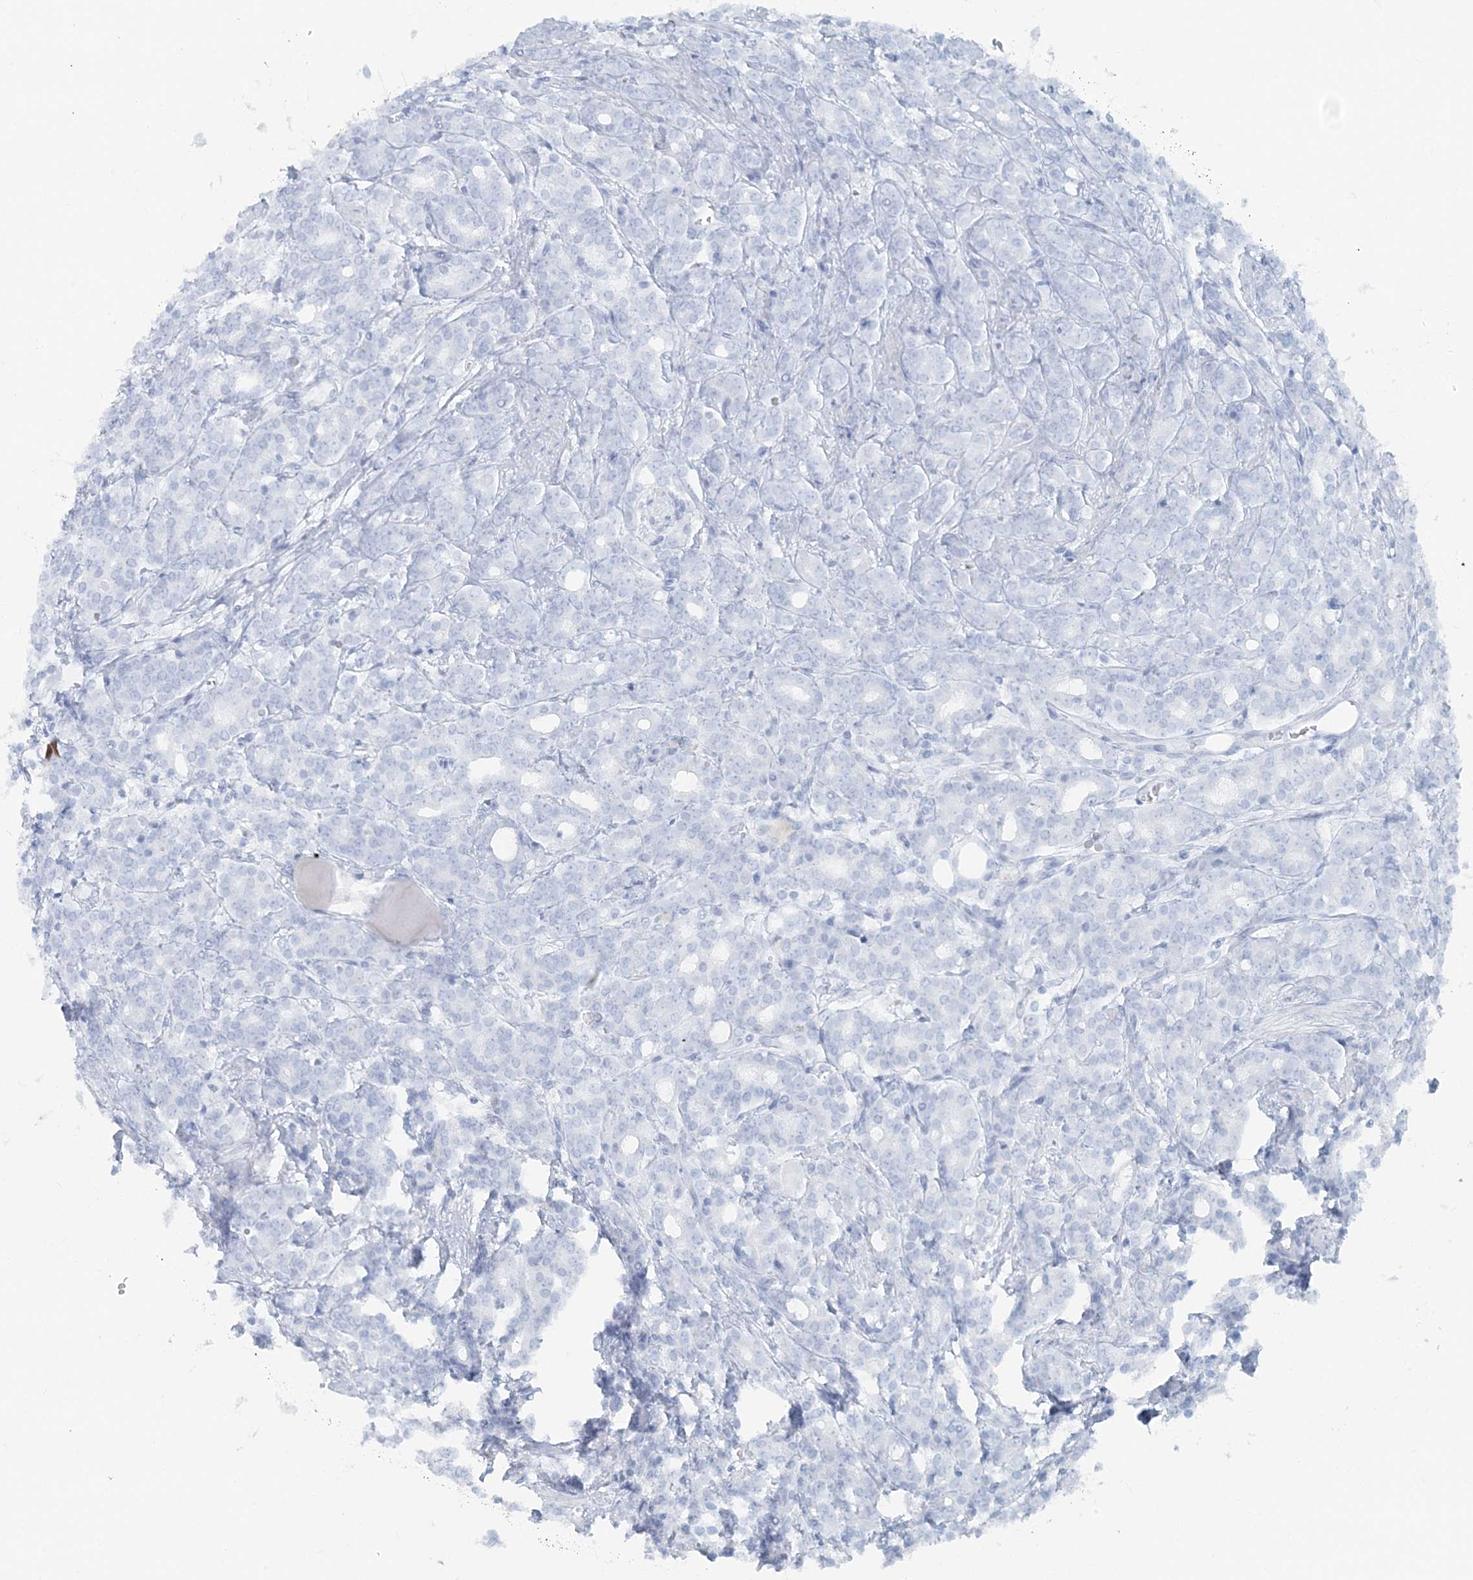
{"staining": {"intensity": "negative", "quantity": "none", "location": "none"}, "tissue": "prostate cancer", "cell_type": "Tumor cells", "image_type": "cancer", "snomed": [{"axis": "morphology", "description": "Adenocarcinoma, High grade"}, {"axis": "topography", "description": "Prostate"}], "caption": "High-grade adenocarcinoma (prostate) was stained to show a protein in brown. There is no significant expression in tumor cells.", "gene": "ATP11A", "patient": {"sex": "male", "age": 62}}